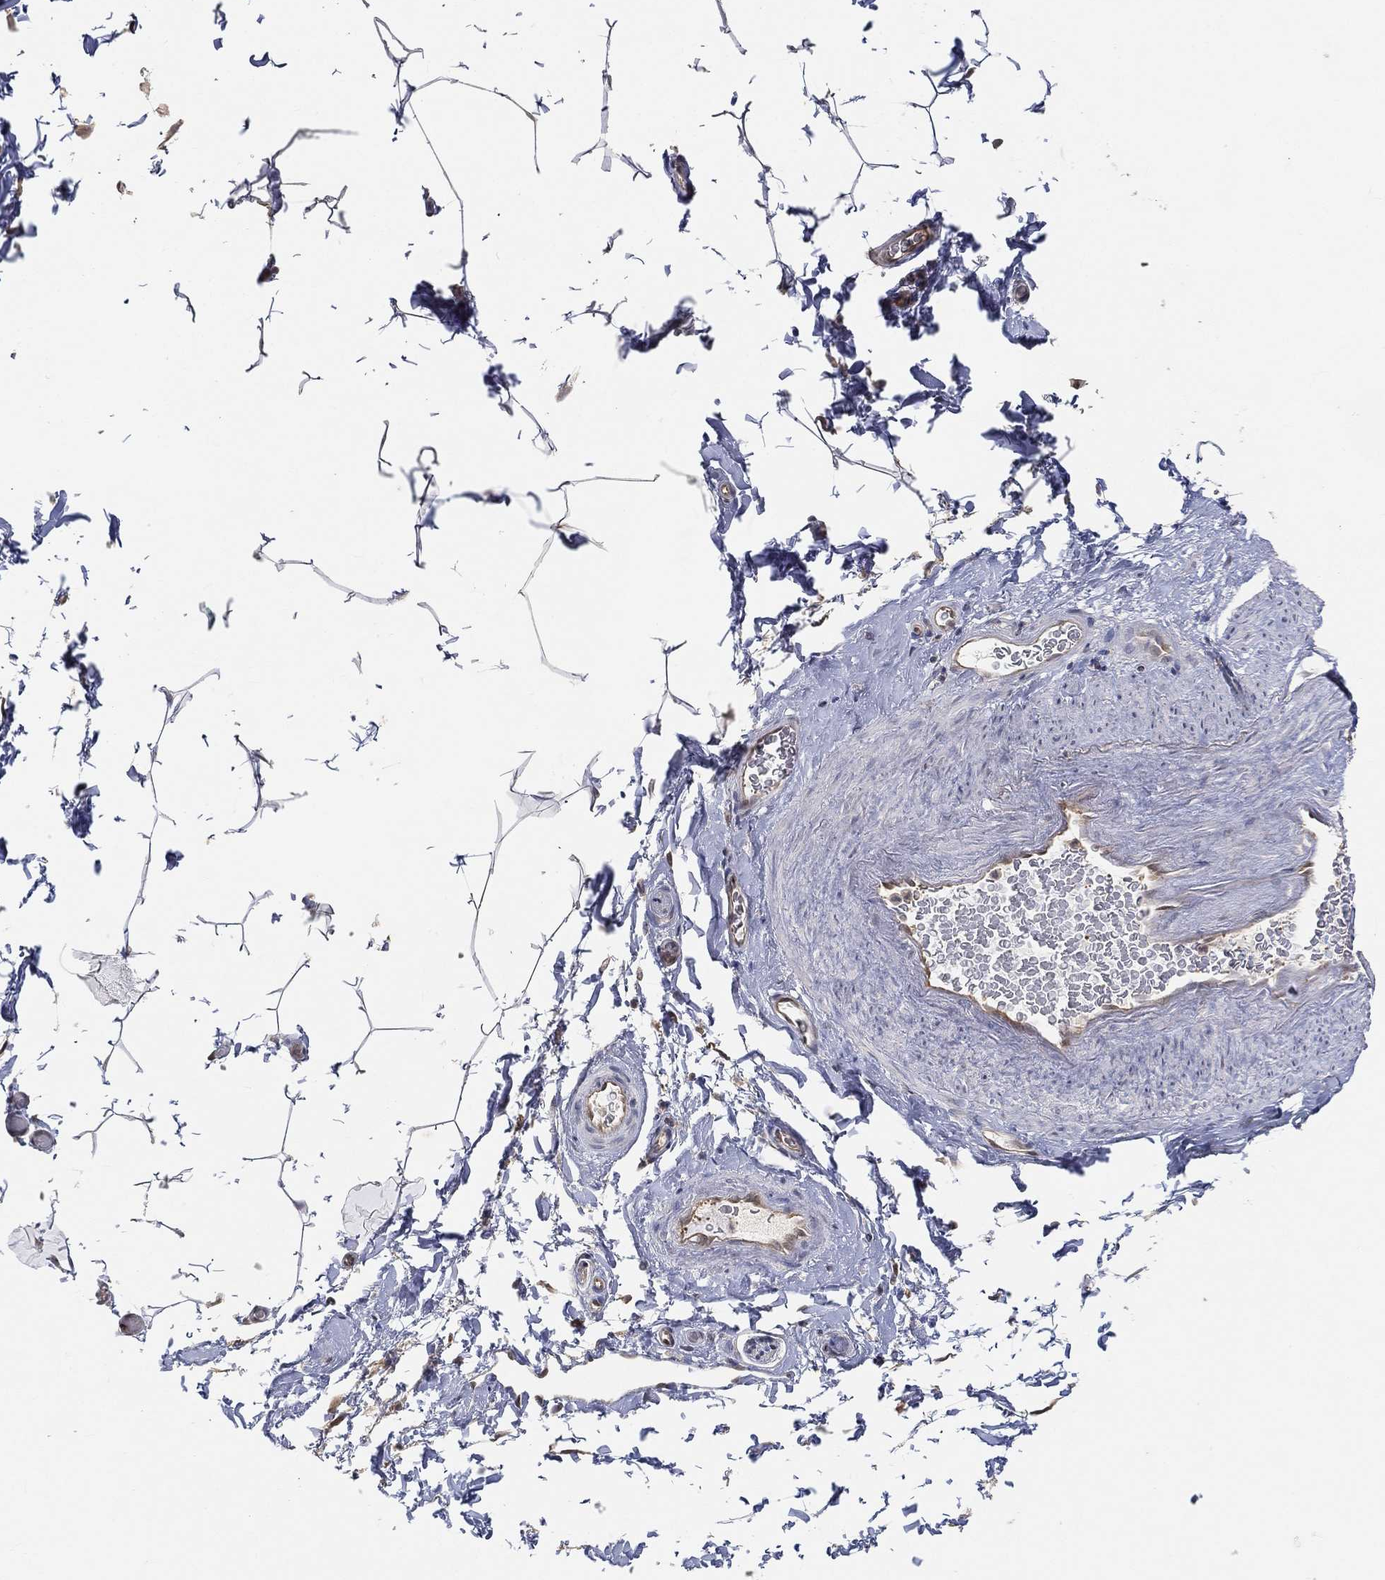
{"staining": {"intensity": "negative", "quantity": "none", "location": "none"}, "tissue": "adipose tissue", "cell_type": "Adipocytes", "image_type": "normal", "snomed": [{"axis": "morphology", "description": "Normal tissue, NOS"}, {"axis": "topography", "description": "Soft tissue"}, {"axis": "topography", "description": "Vascular tissue"}], "caption": "This is a micrograph of immunohistochemistry (IHC) staining of benign adipose tissue, which shows no positivity in adipocytes.", "gene": "MAPK1", "patient": {"sex": "male", "age": 41}}